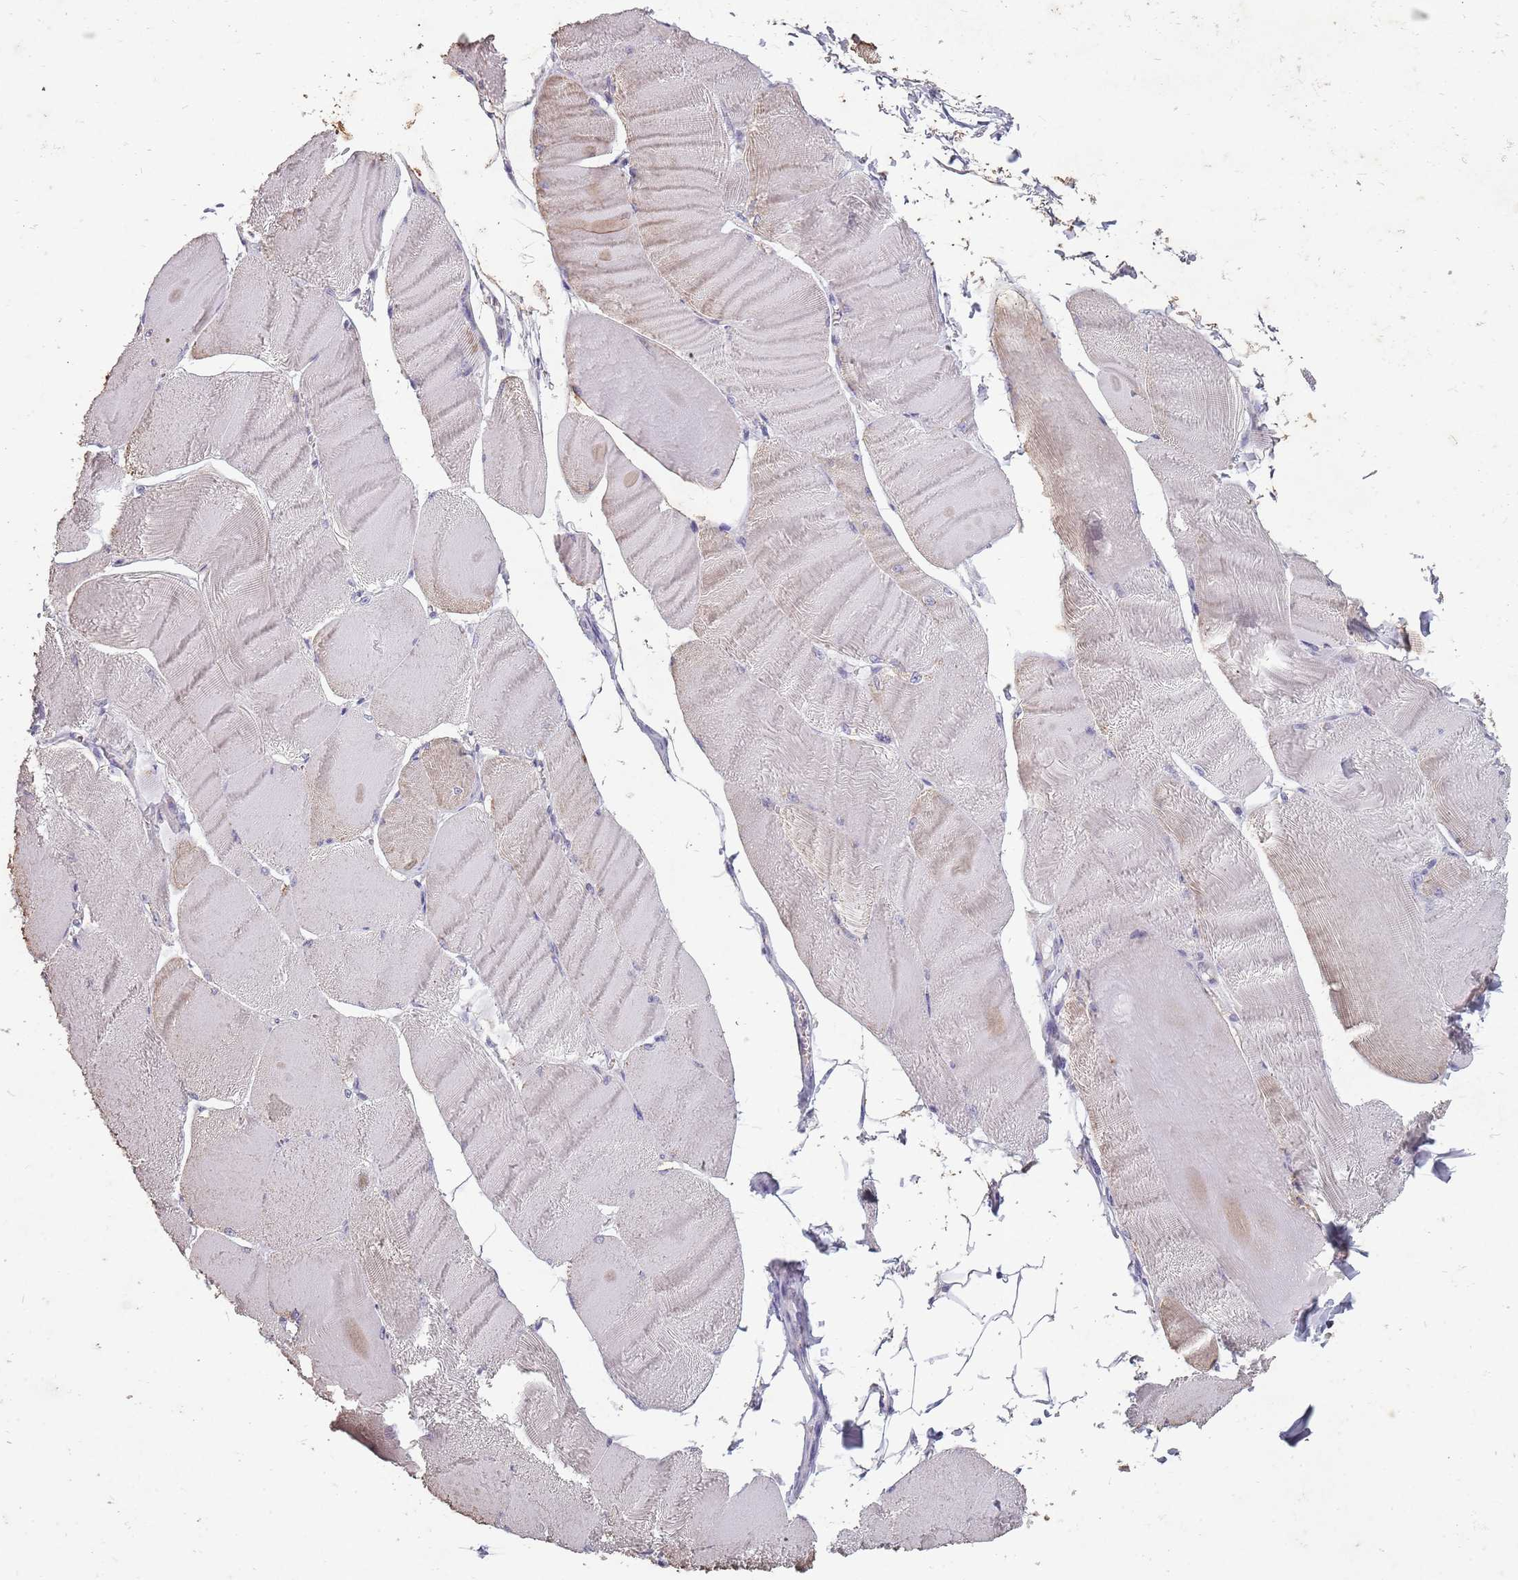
{"staining": {"intensity": "negative", "quantity": "none", "location": "none"}, "tissue": "skeletal muscle", "cell_type": "Myocytes", "image_type": "normal", "snomed": [{"axis": "morphology", "description": "Normal tissue, NOS"}, {"axis": "morphology", "description": "Basal cell carcinoma"}, {"axis": "topography", "description": "Skeletal muscle"}], "caption": "DAB (3,3'-diaminobenzidine) immunohistochemical staining of unremarkable skeletal muscle shows no significant expression in myocytes.", "gene": "NEK6", "patient": {"sex": "female", "age": 64}}